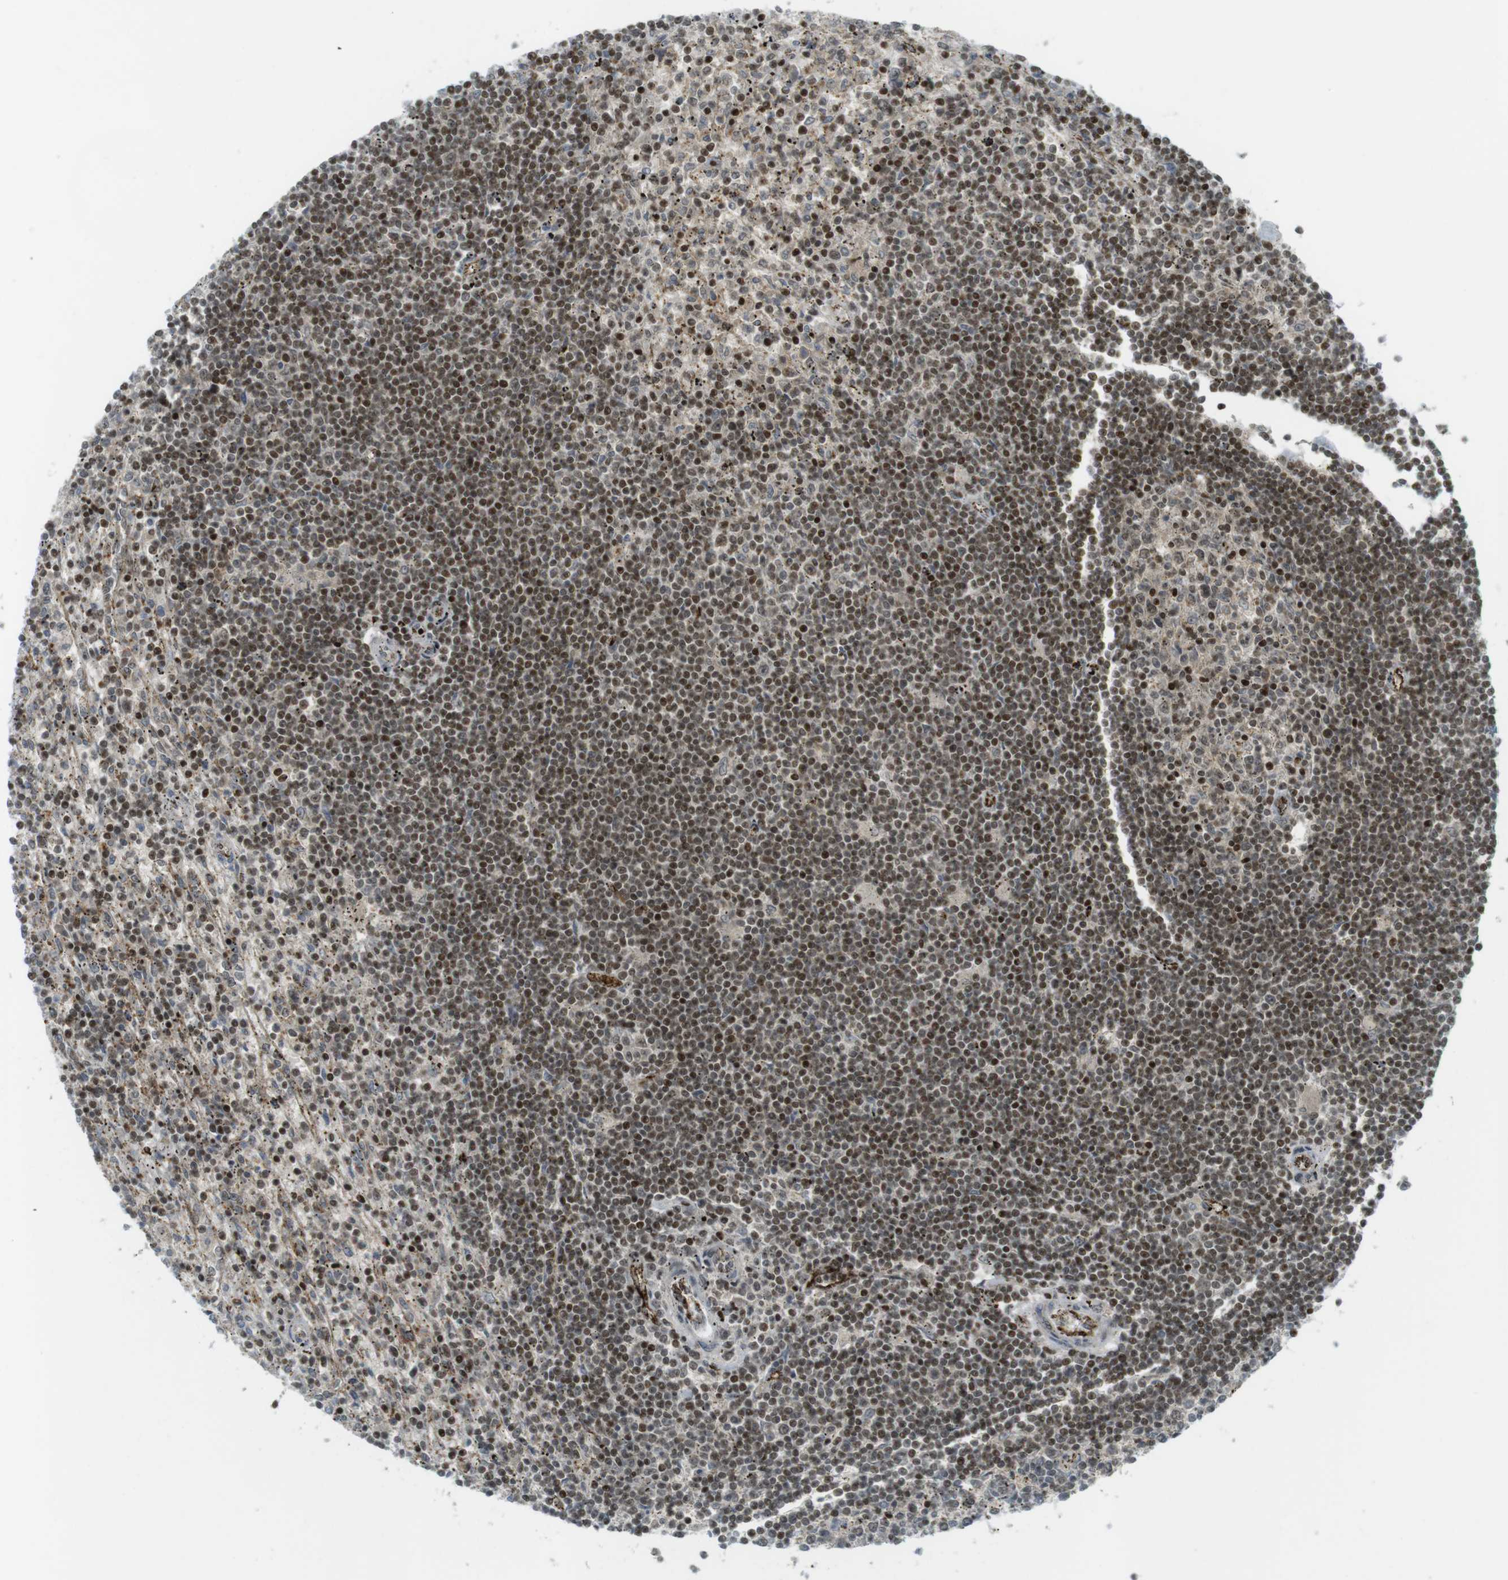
{"staining": {"intensity": "moderate", "quantity": ">75%", "location": "nuclear"}, "tissue": "lymphoma", "cell_type": "Tumor cells", "image_type": "cancer", "snomed": [{"axis": "morphology", "description": "Malignant lymphoma, non-Hodgkin's type, Low grade"}, {"axis": "topography", "description": "Spleen"}], "caption": "Protein staining by immunohistochemistry displays moderate nuclear expression in approximately >75% of tumor cells in lymphoma.", "gene": "PPP1R13B", "patient": {"sex": "male", "age": 76}}